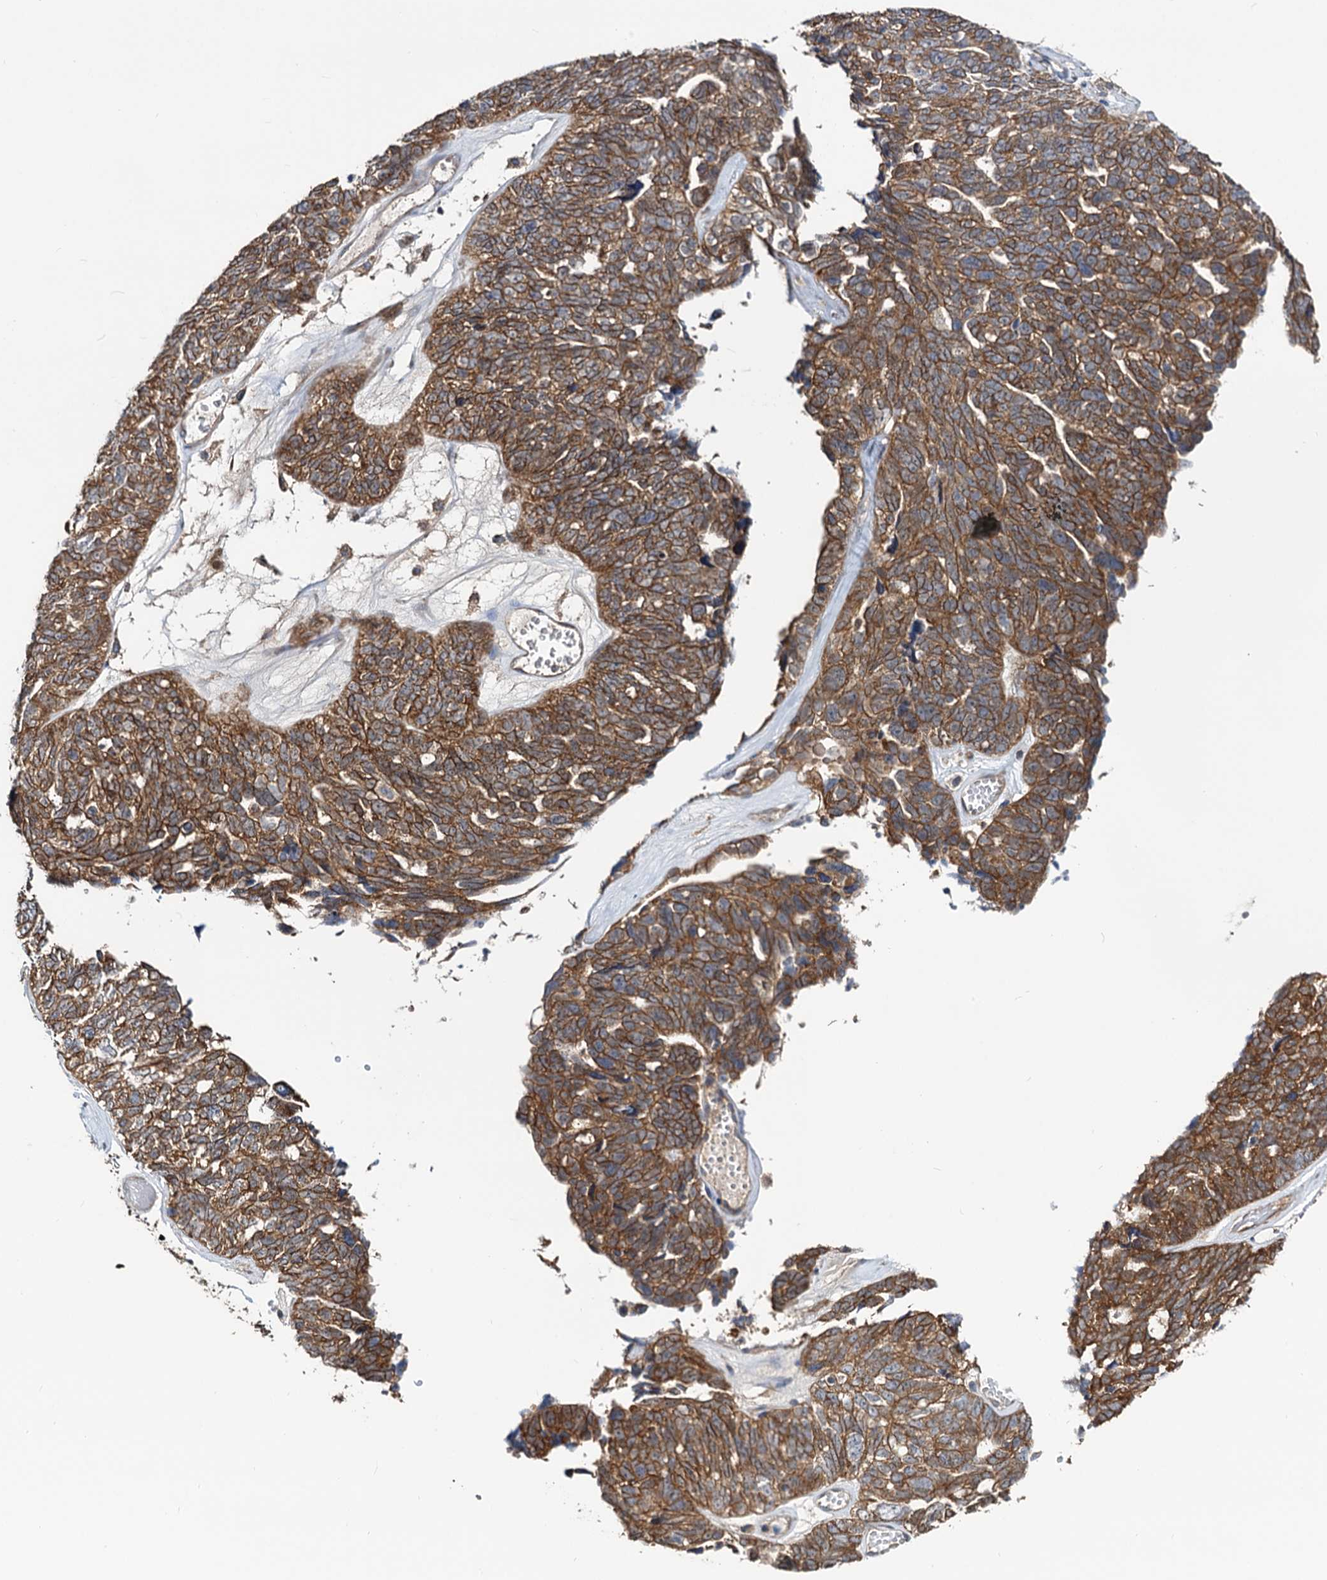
{"staining": {"intensity": "moderate", "quantity": ">75%", "location": "cytoplasmic/membranous"}, "tissue": "ovarian cancer", "cell_type": "Tumor cells", "image_type": "cancer", "snomed": [{"axis": "morphology", "description": "Cystadenocarcinoma, serous, NOS"}, {"axis": "topography", "description": "Ovary"}], "caption": "This is an image of immunohistochemistry (IHC) staining of ovarian cancer (serous cystadenocarcinoma), which shows moderate staining in the cytoplasmic/membranous of tumor cells.", "gene": "IDI1", "patient": {"sex": "female", "age": 79}}